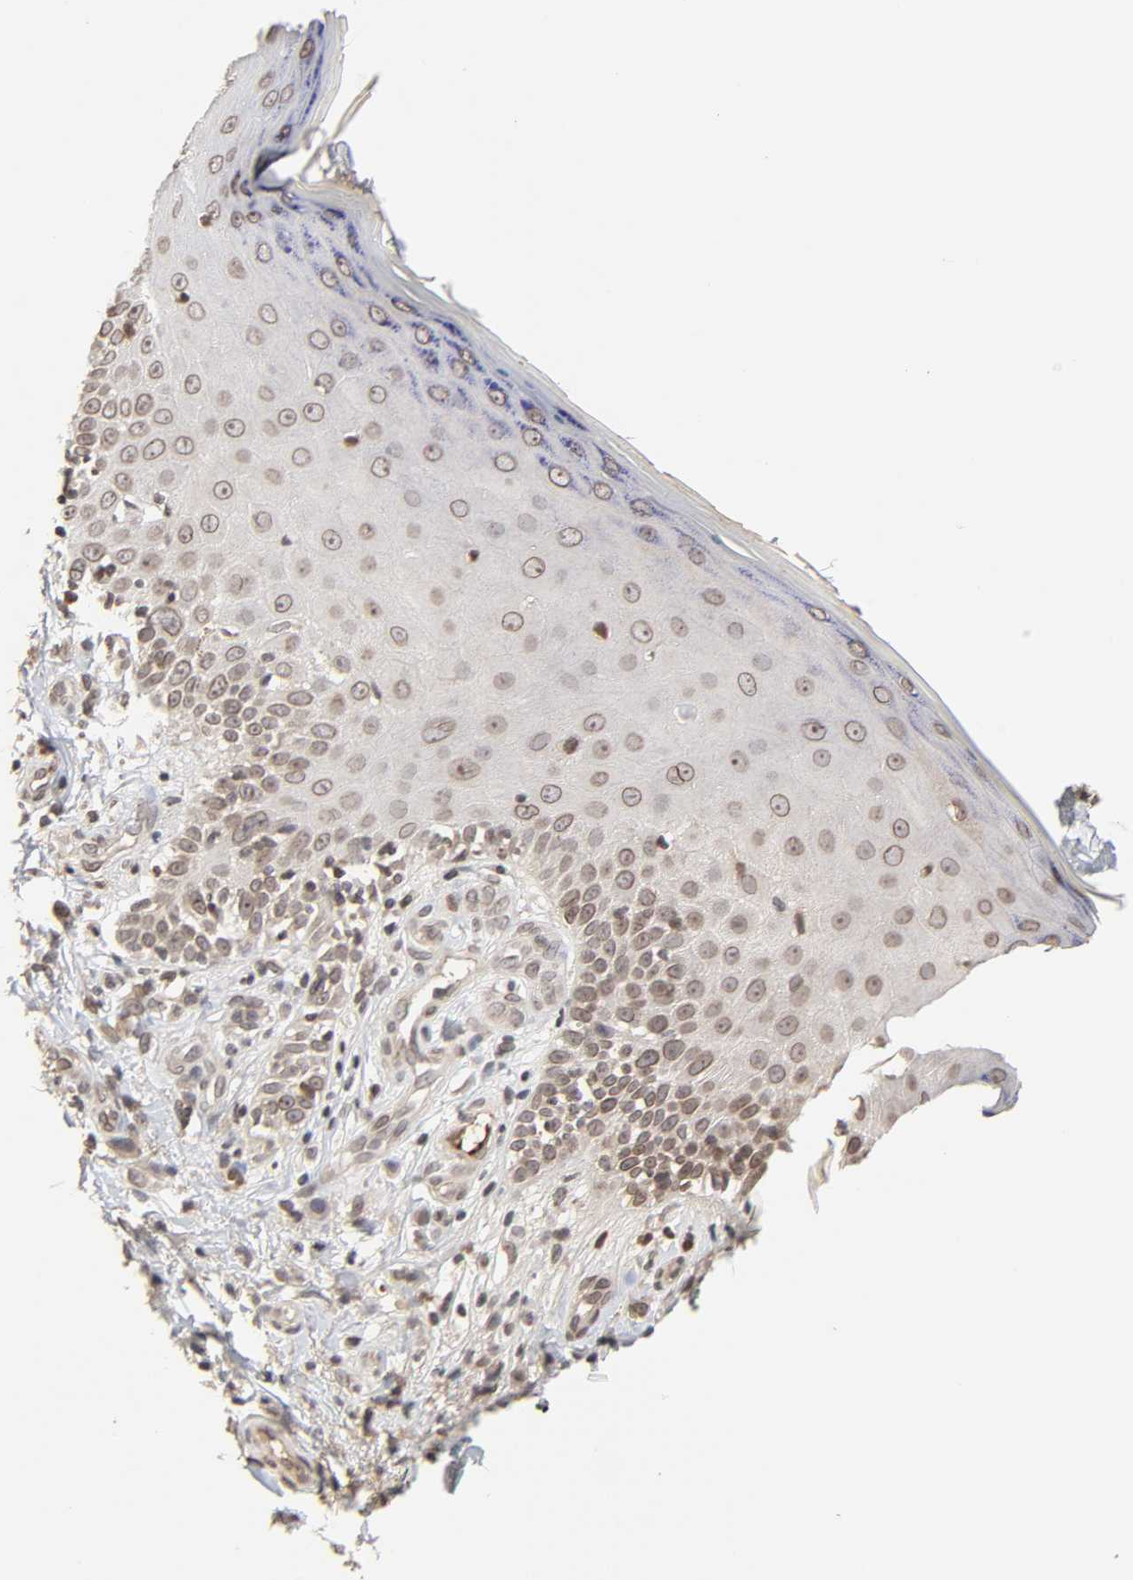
{"staining": {"intensity": "moderate", "quantity": ">75%", "location": "cytoplasmic/membranous,nuclear"}, "tissue": "skin cancer", "cell_type": "Tumor cells", "image_type": "cancer", "snomed": [{"axis": "morphology", "description": "Squamous cell carcinoma, NOS"}, {"axis": "topography", "description": "Skin"}], "caption": "Immunohistochemistry (IHC) (DAB) staining of skin cancer (squamous cell carcinoma) reveals moderate cytoplasmic/membranous and nuclear protein positivity in approximately >75% of tumor cells.", "gene": "CPN2", "patient": {"sex": "female", "age": 42}}